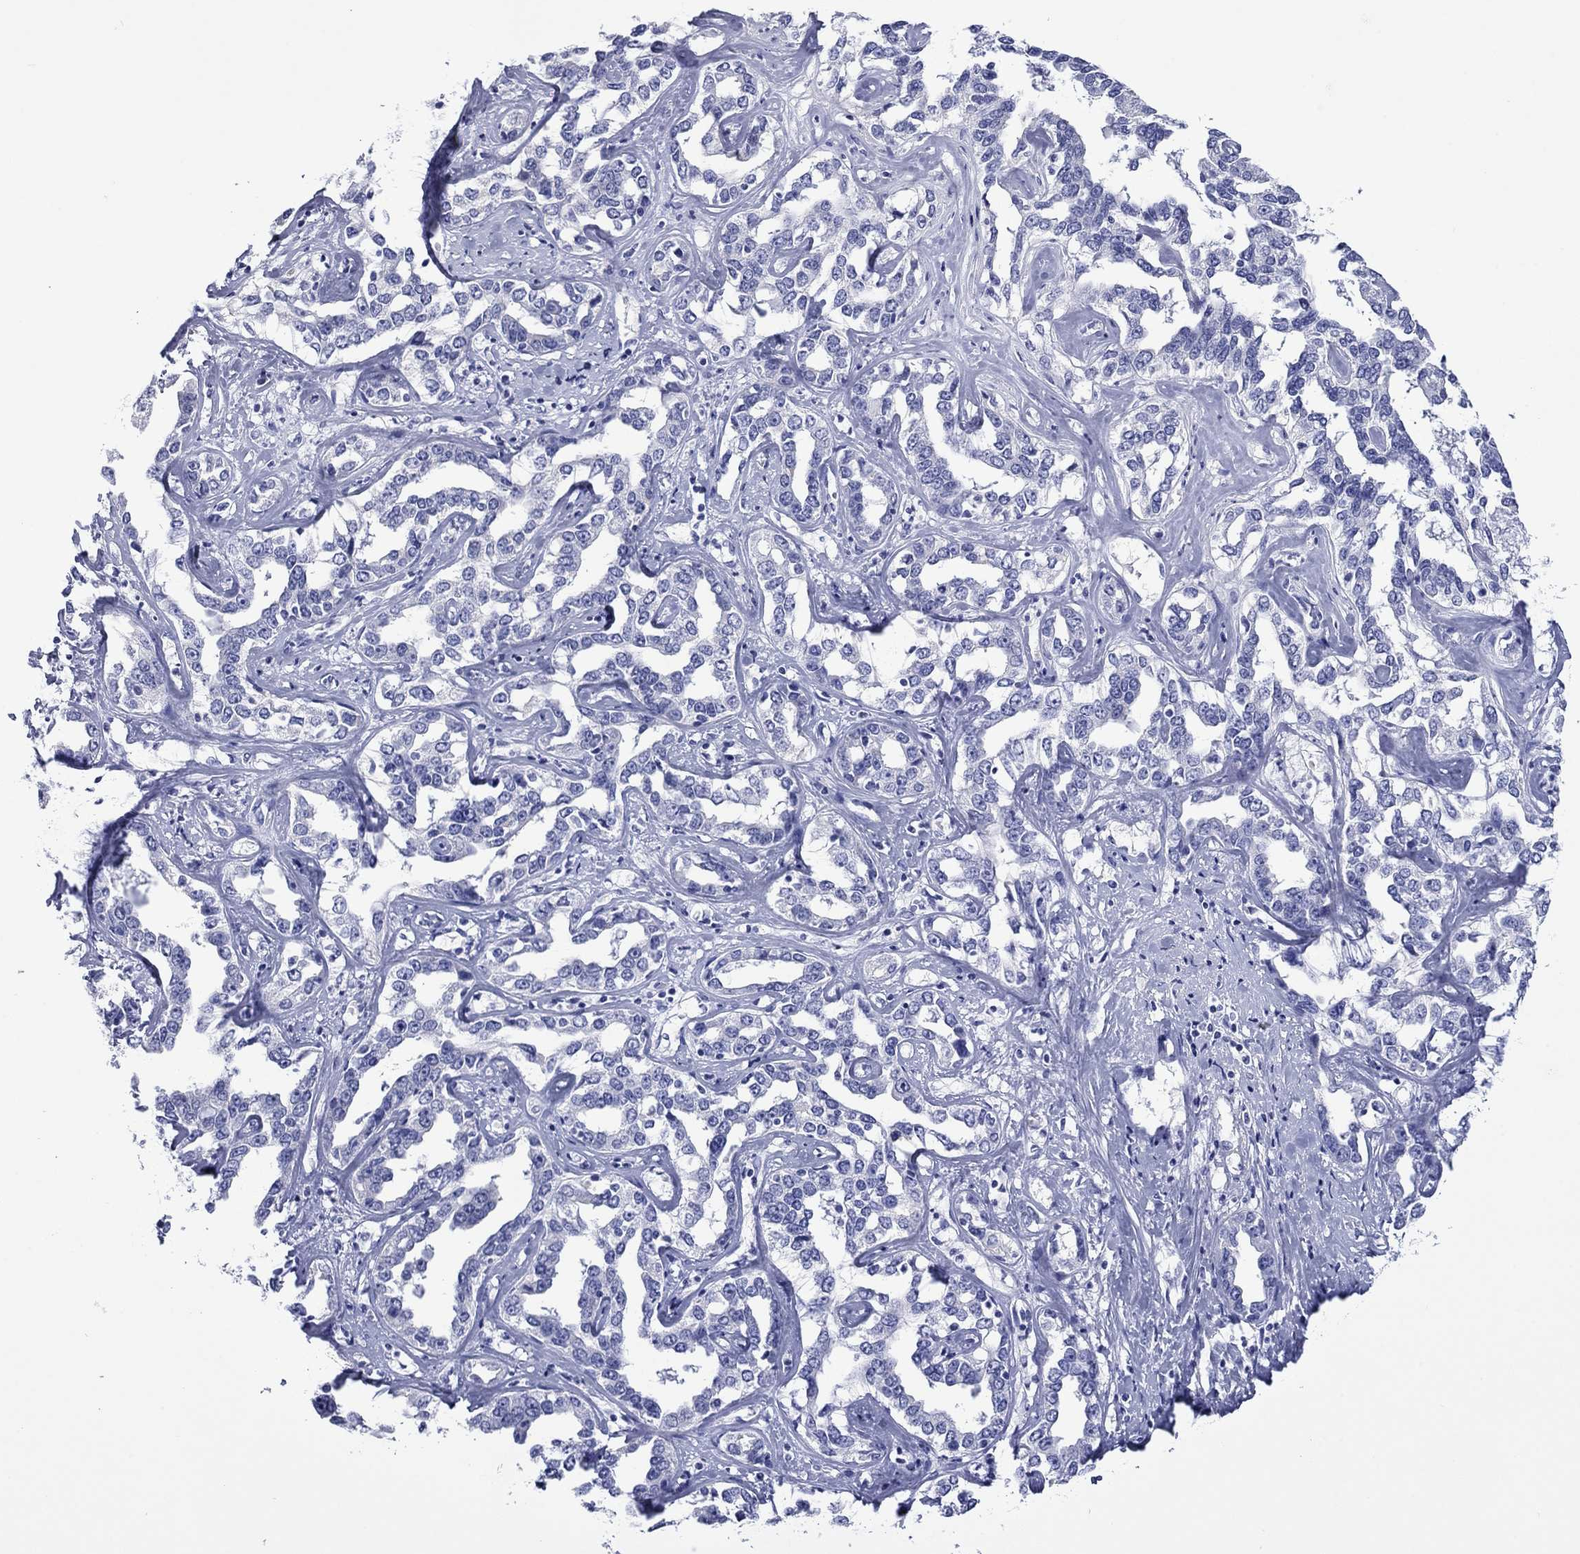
{"staining": {"intensity": "negative", "quantity": "none", "location": "none"}, "tissue": "liver cancer", "cell_type": "Tumor cells", "image_type": "cancer", "snomed": [{"axis": "morphology", "description": "Cholangiocarcinoma"}, {"axis": "topography", "description": "Liver"}], "caption": "IHC histopathology image of liver cancer (cholangiocarcinoma) stained for a protein (brown), which exhibits no staining in tumor cells.", "gene": "GIP", "patient": {"sex": "male", "age": 59}}